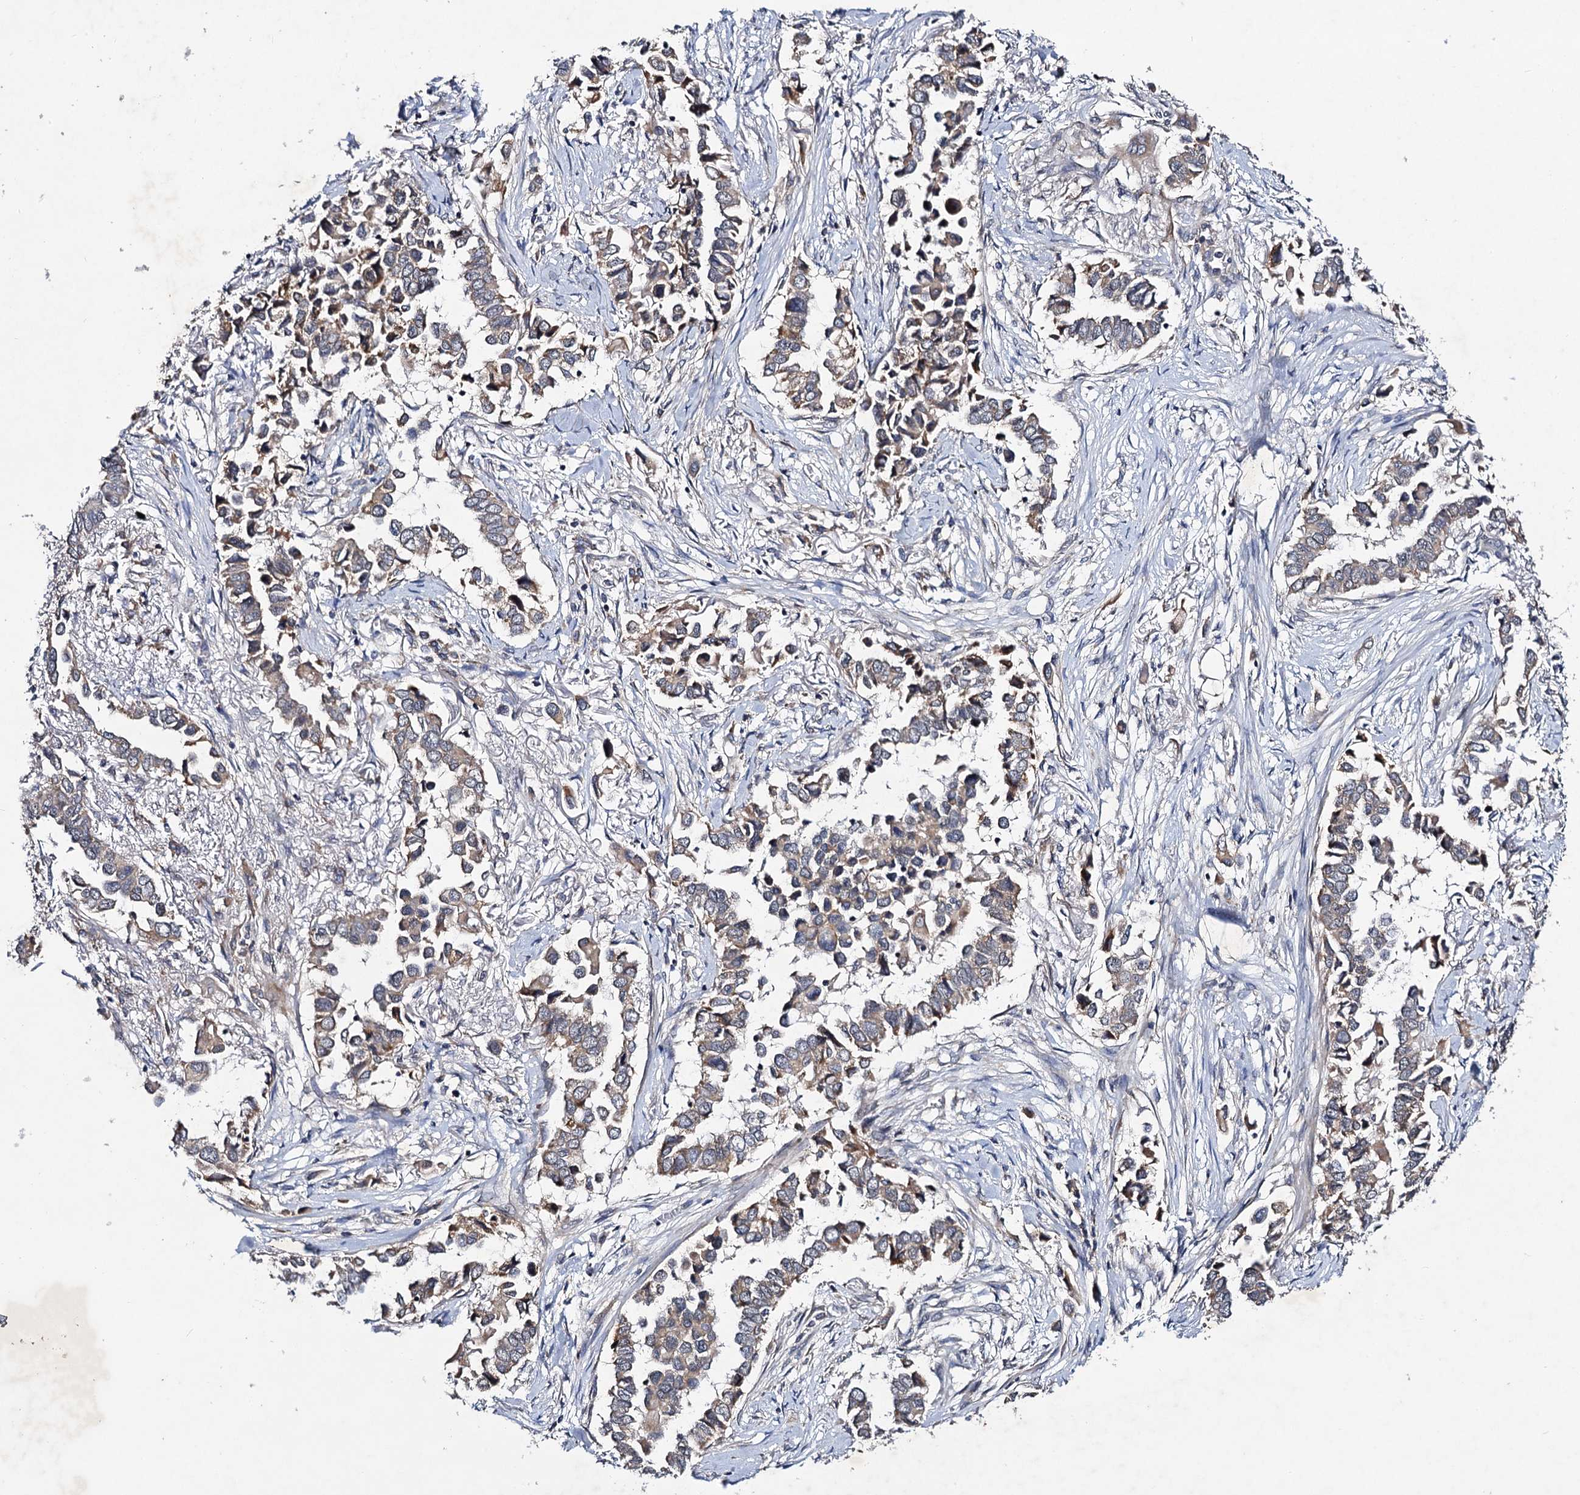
{"staining": {"intensity": "moderate", "quantity": "25%-75%", "location": "cytoplasmic/membranous"}, "tissue": "lung cancer", "cell_type": "Tumor cells", "image_type": "cancer", "snomed": [{"axis": "morphology", "description": "Adenocarcinoma, NOS"}, {"axis": "topography", "description": "Lung"}], "caption": "Brown immunohistochemical staining in human lung cancer (adenocarcinoma) shows moderate cytoplasmic/membranous positivity in approximately 25%-75% of tumor cells.", "gene": "VPS37D", "patient": {"sex": "female", "age": 76}}